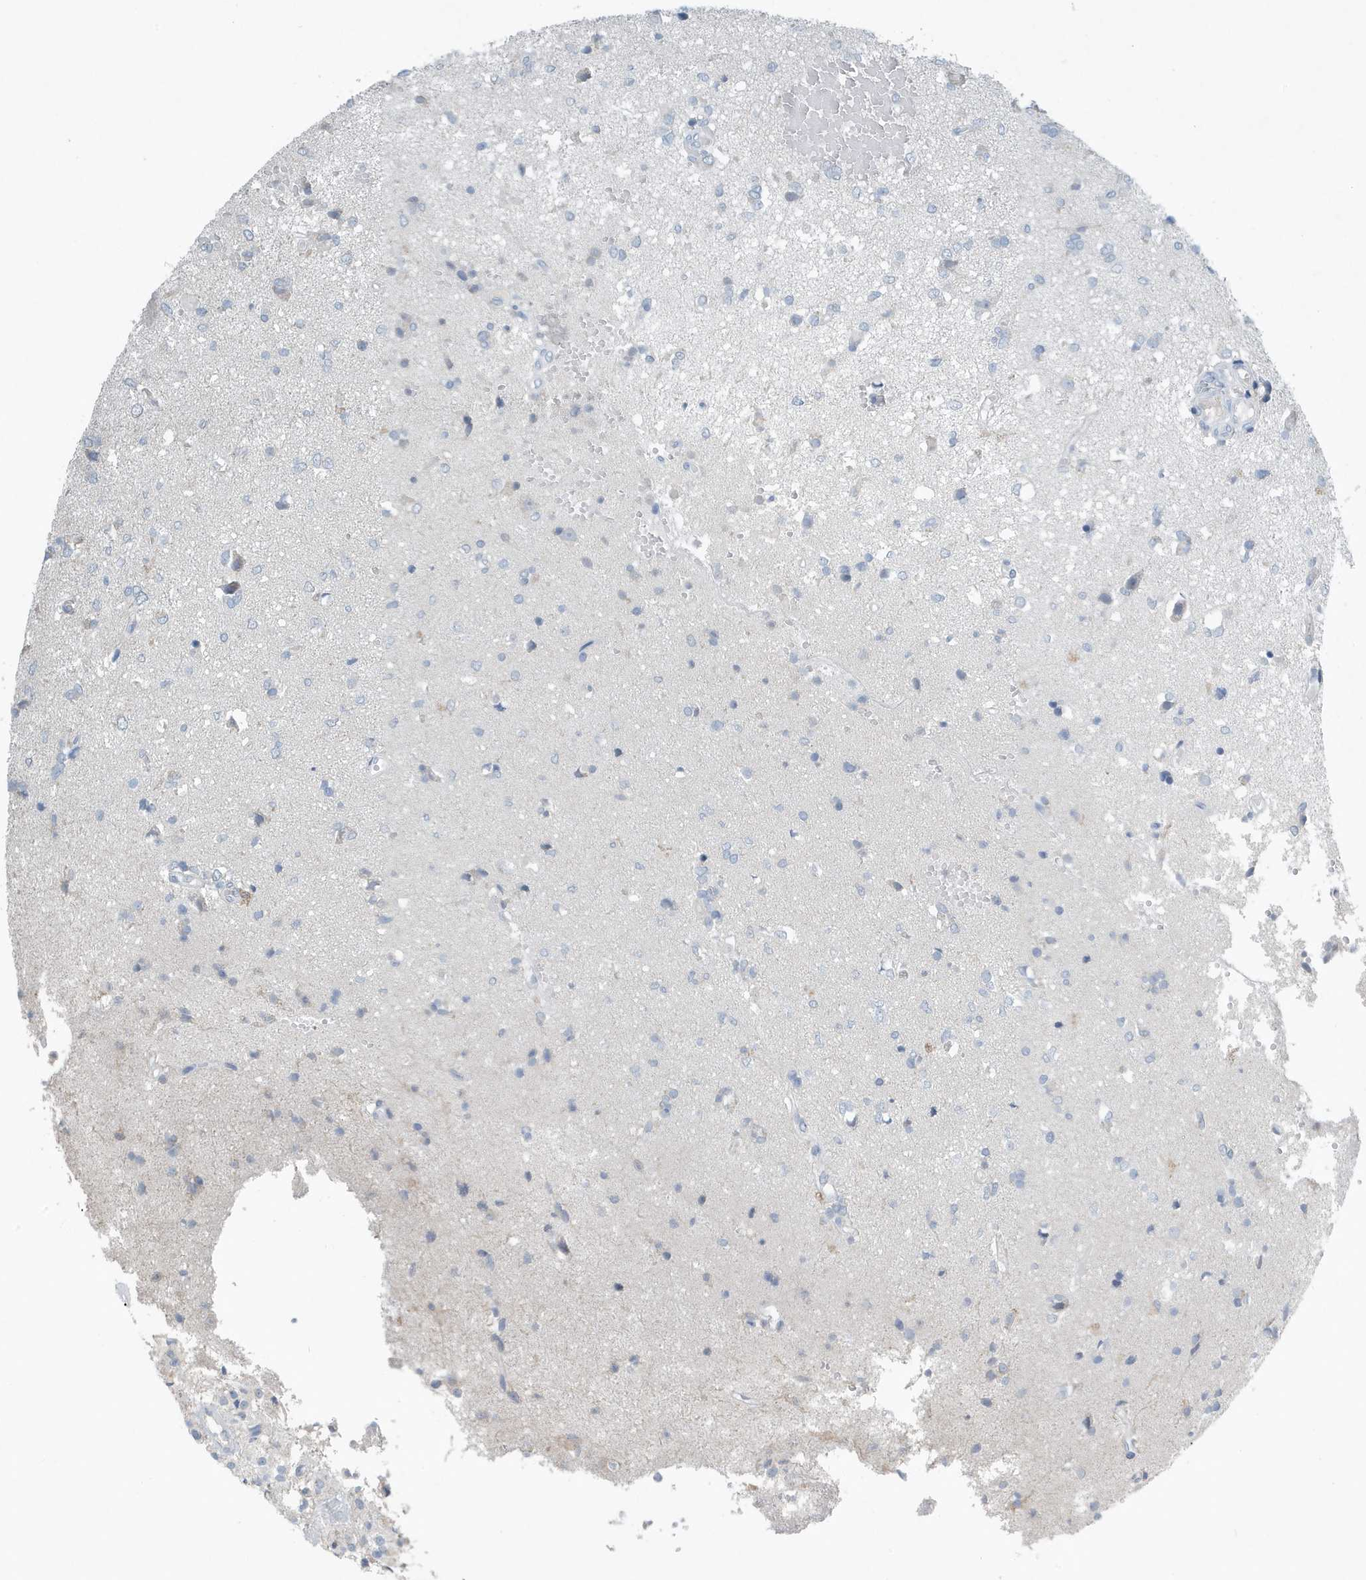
{"staining": {"intensity": "negative", "quantity": "none", "location": "none"}, "tissue": "glioma", "cell_type": "Tumor cells", "image_type": "cancer", "snomed": [{"axis": "morphology", "description": "Glioma, malignant, High grade"}, {"axis": "topography", "description": "Brain"}], "caption": "This photomicrograph is of glioma stained with immunohistochemistry to label a protein in brown with the nuclei are counter-stained blue. There is no positivity in tumor cells. Nuclei are stained in blue.", "gene": "UGT2B4", "patient": {"sex": "female", "age": 59}}